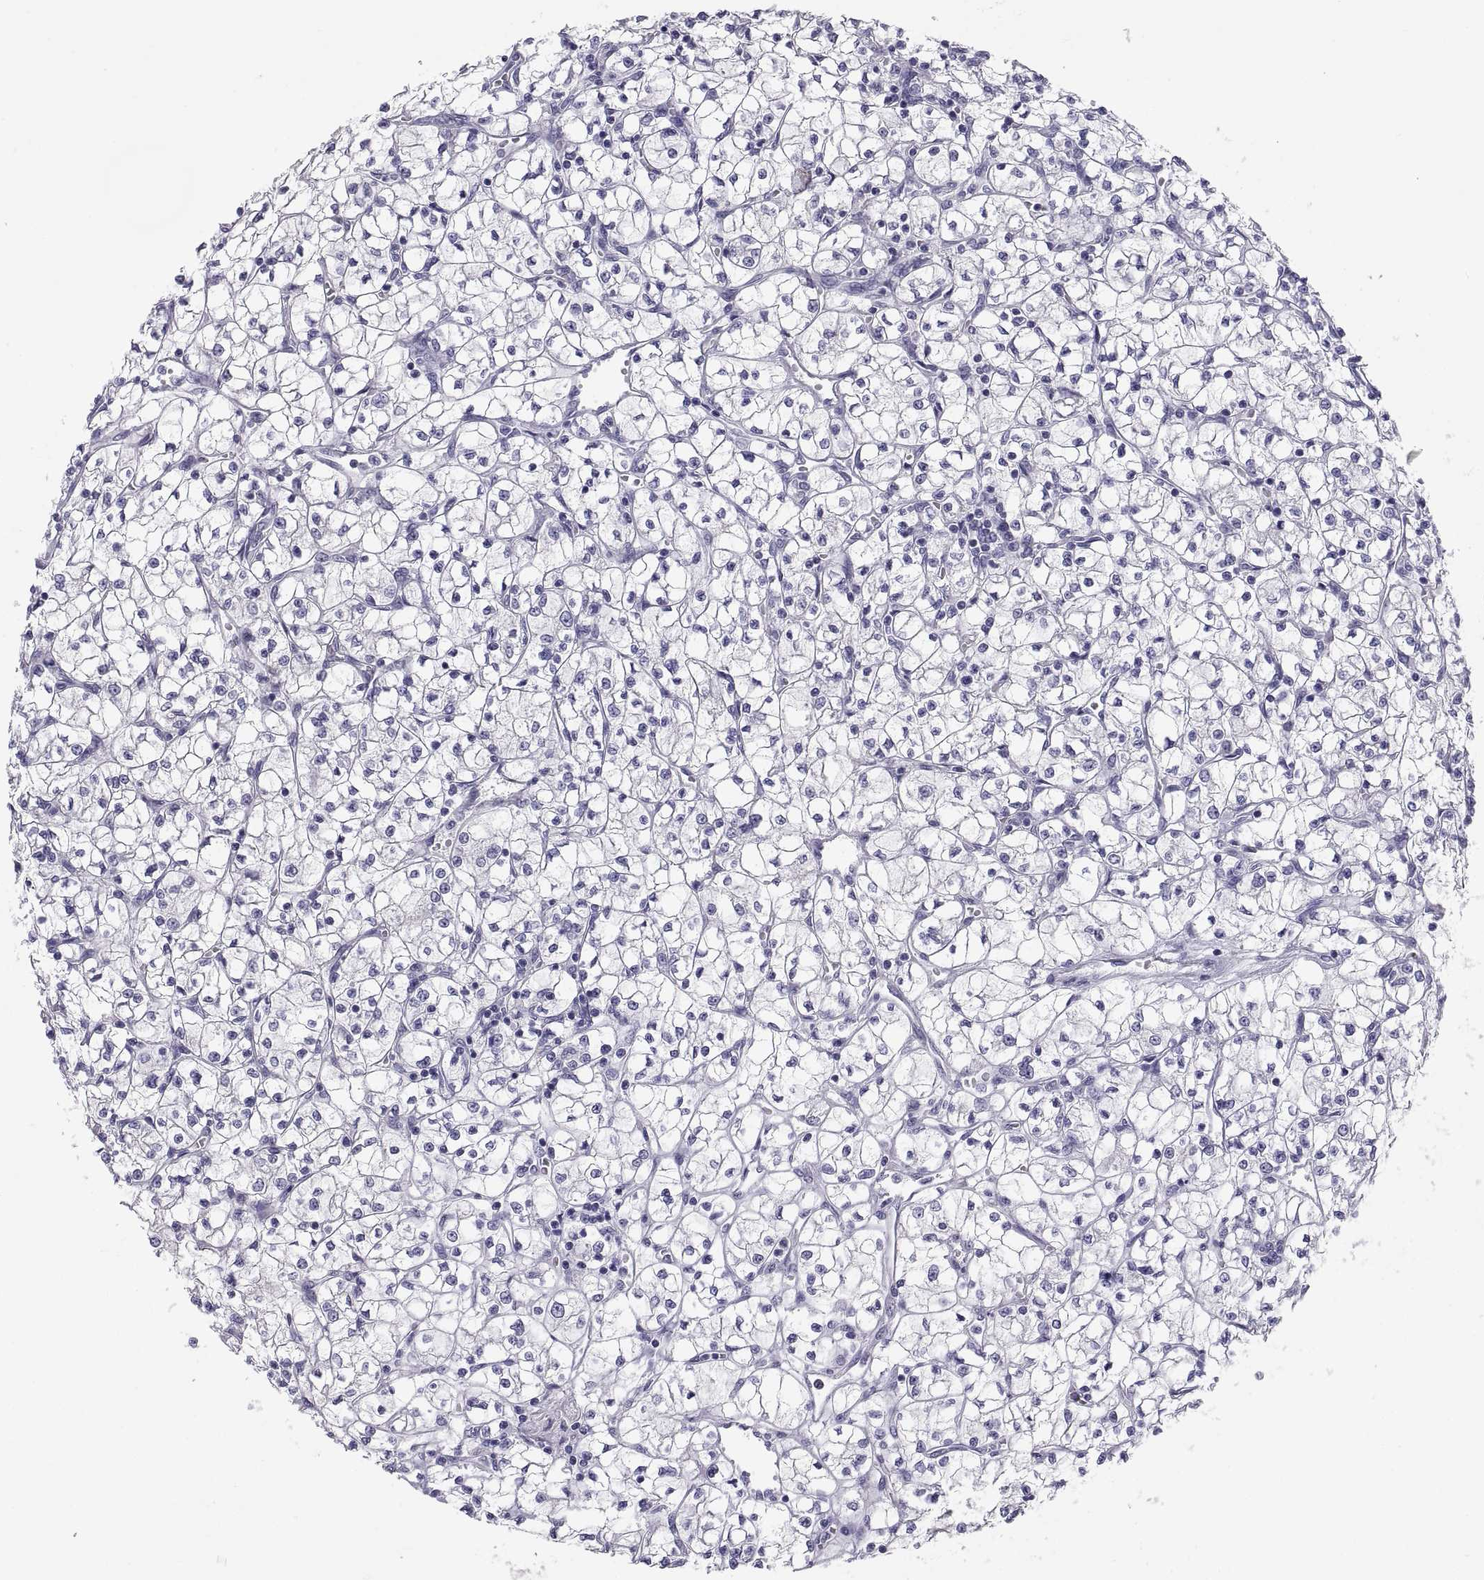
{"staining": {"intensity": "negative", "quantity": "none", "location": "none"}, "tissue": "renal cancer", "cell_type": "Tumor cells", "image_type": "cancer", "snomed": [{"axis": "morphology", "description": "Adenocarcinoma, NOS"}, {"axis": "topography", "description": "Kidney"}], "caption": "Immunohistochemistry of renal cancer (adenocarcinoma) reveals no expression in tumor cells.", "gene": "TEX13A", "patient": {"sex": "female", "age": 64}}